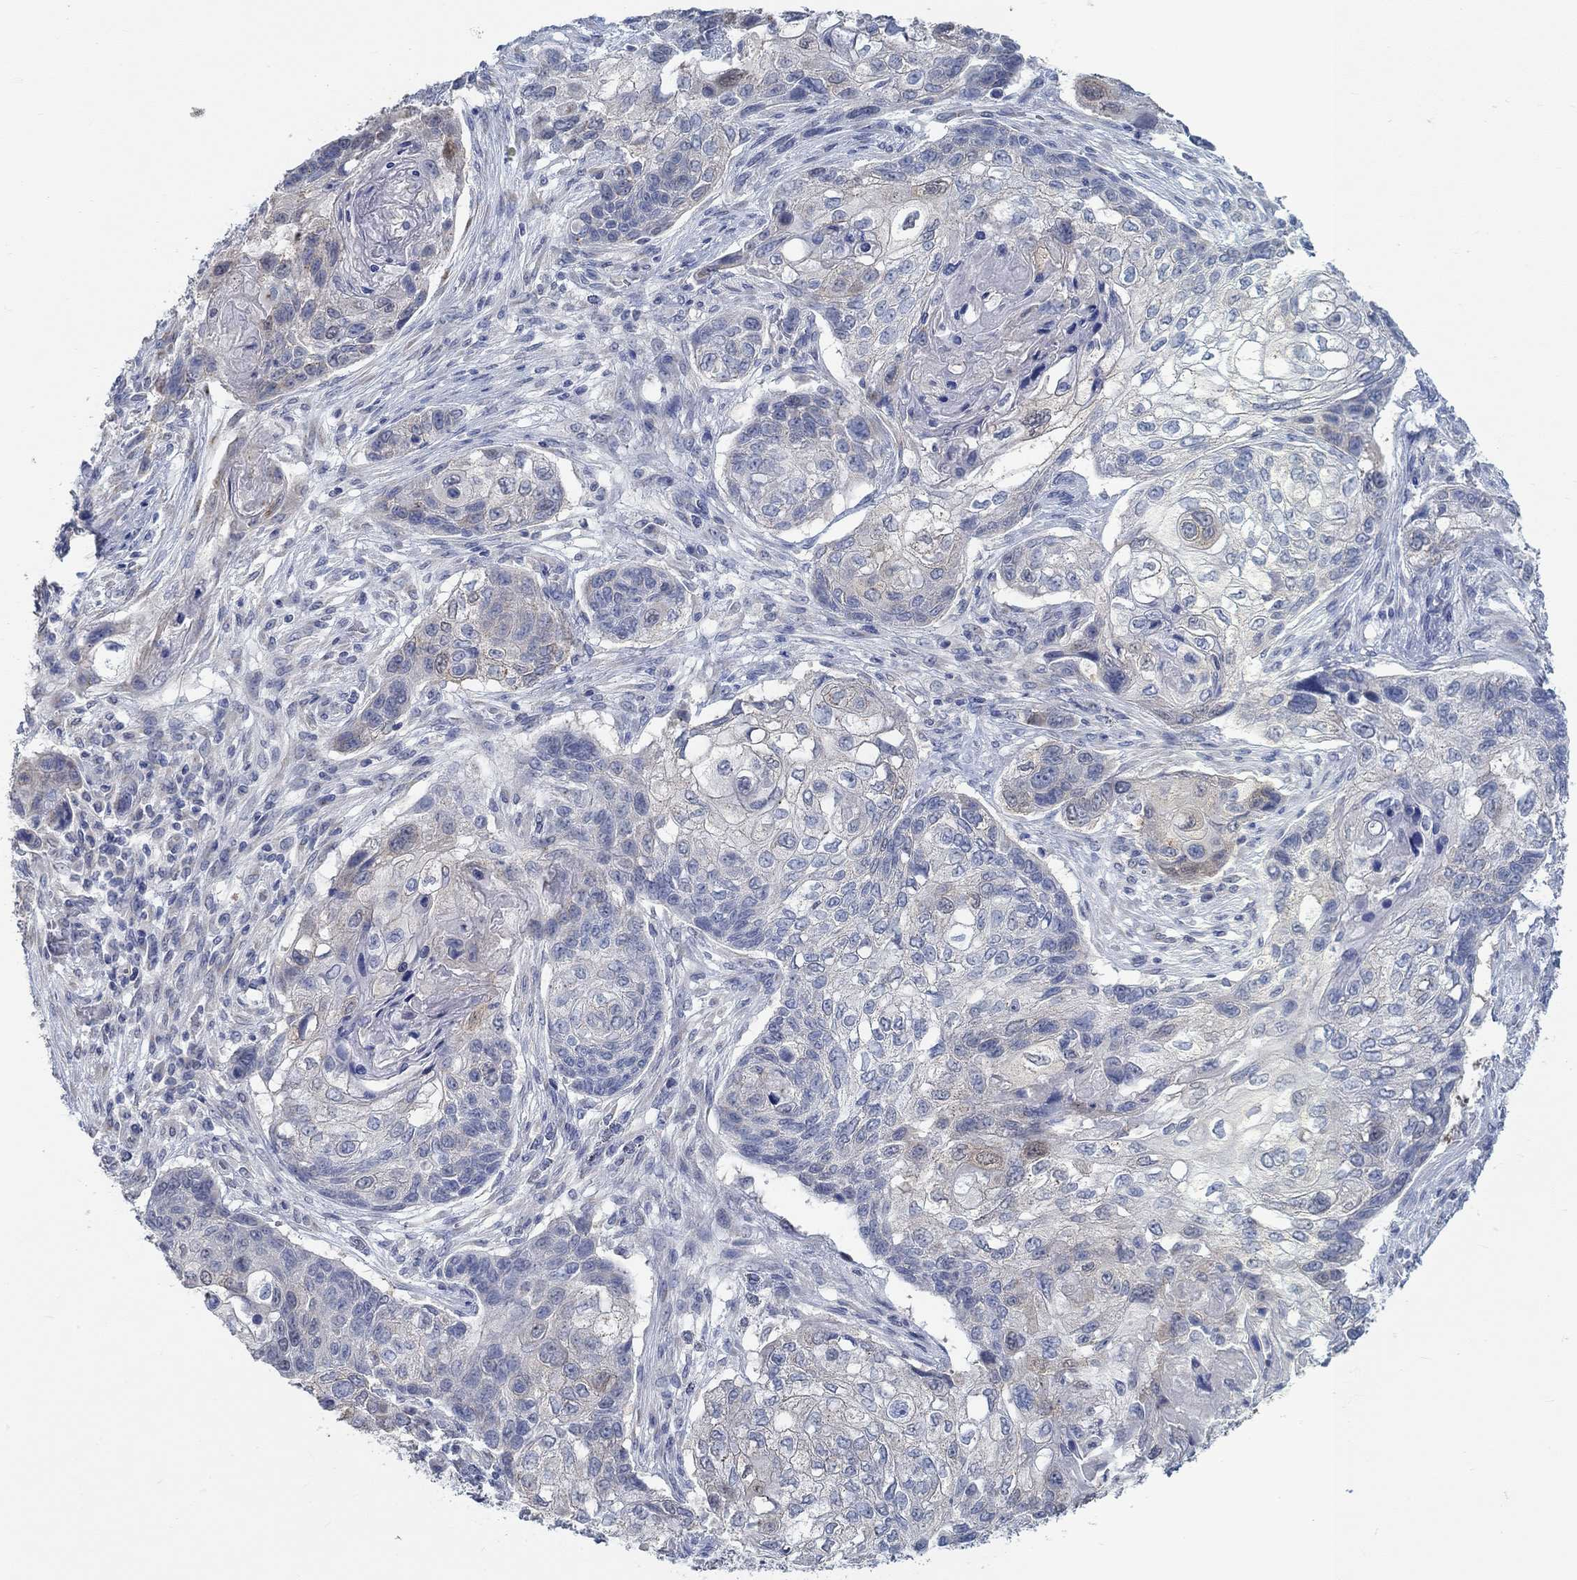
{"staining": {"intensity": "moderate", "quantity": "<25%", "location": "cytoplasmic/membranous"}, "tissue": "lung cancer", "cell_type": "Tumor cells", "image_type": "cancer", "snomed": [{"axis": "morphology", "description": "Normal tissue, NOS"}, {"axis": "morphology", "description": "Squamous cell carcinoma, NOS"}, {"axis": "topography", "description": "Bronchus"}, {"axis": "topography", "description": "Lung"}], "caption": "Protein expression analysis of lung cancer (squamous cell carcinoma) exhibits moderate cytoplasmic/membranous staining in approximately <25% of tumor cells. The protein is shown in brown color, while the nuclei are stained blue.", "gene": "TEKT4", "patient": {"sex": "male", "age": 69}}